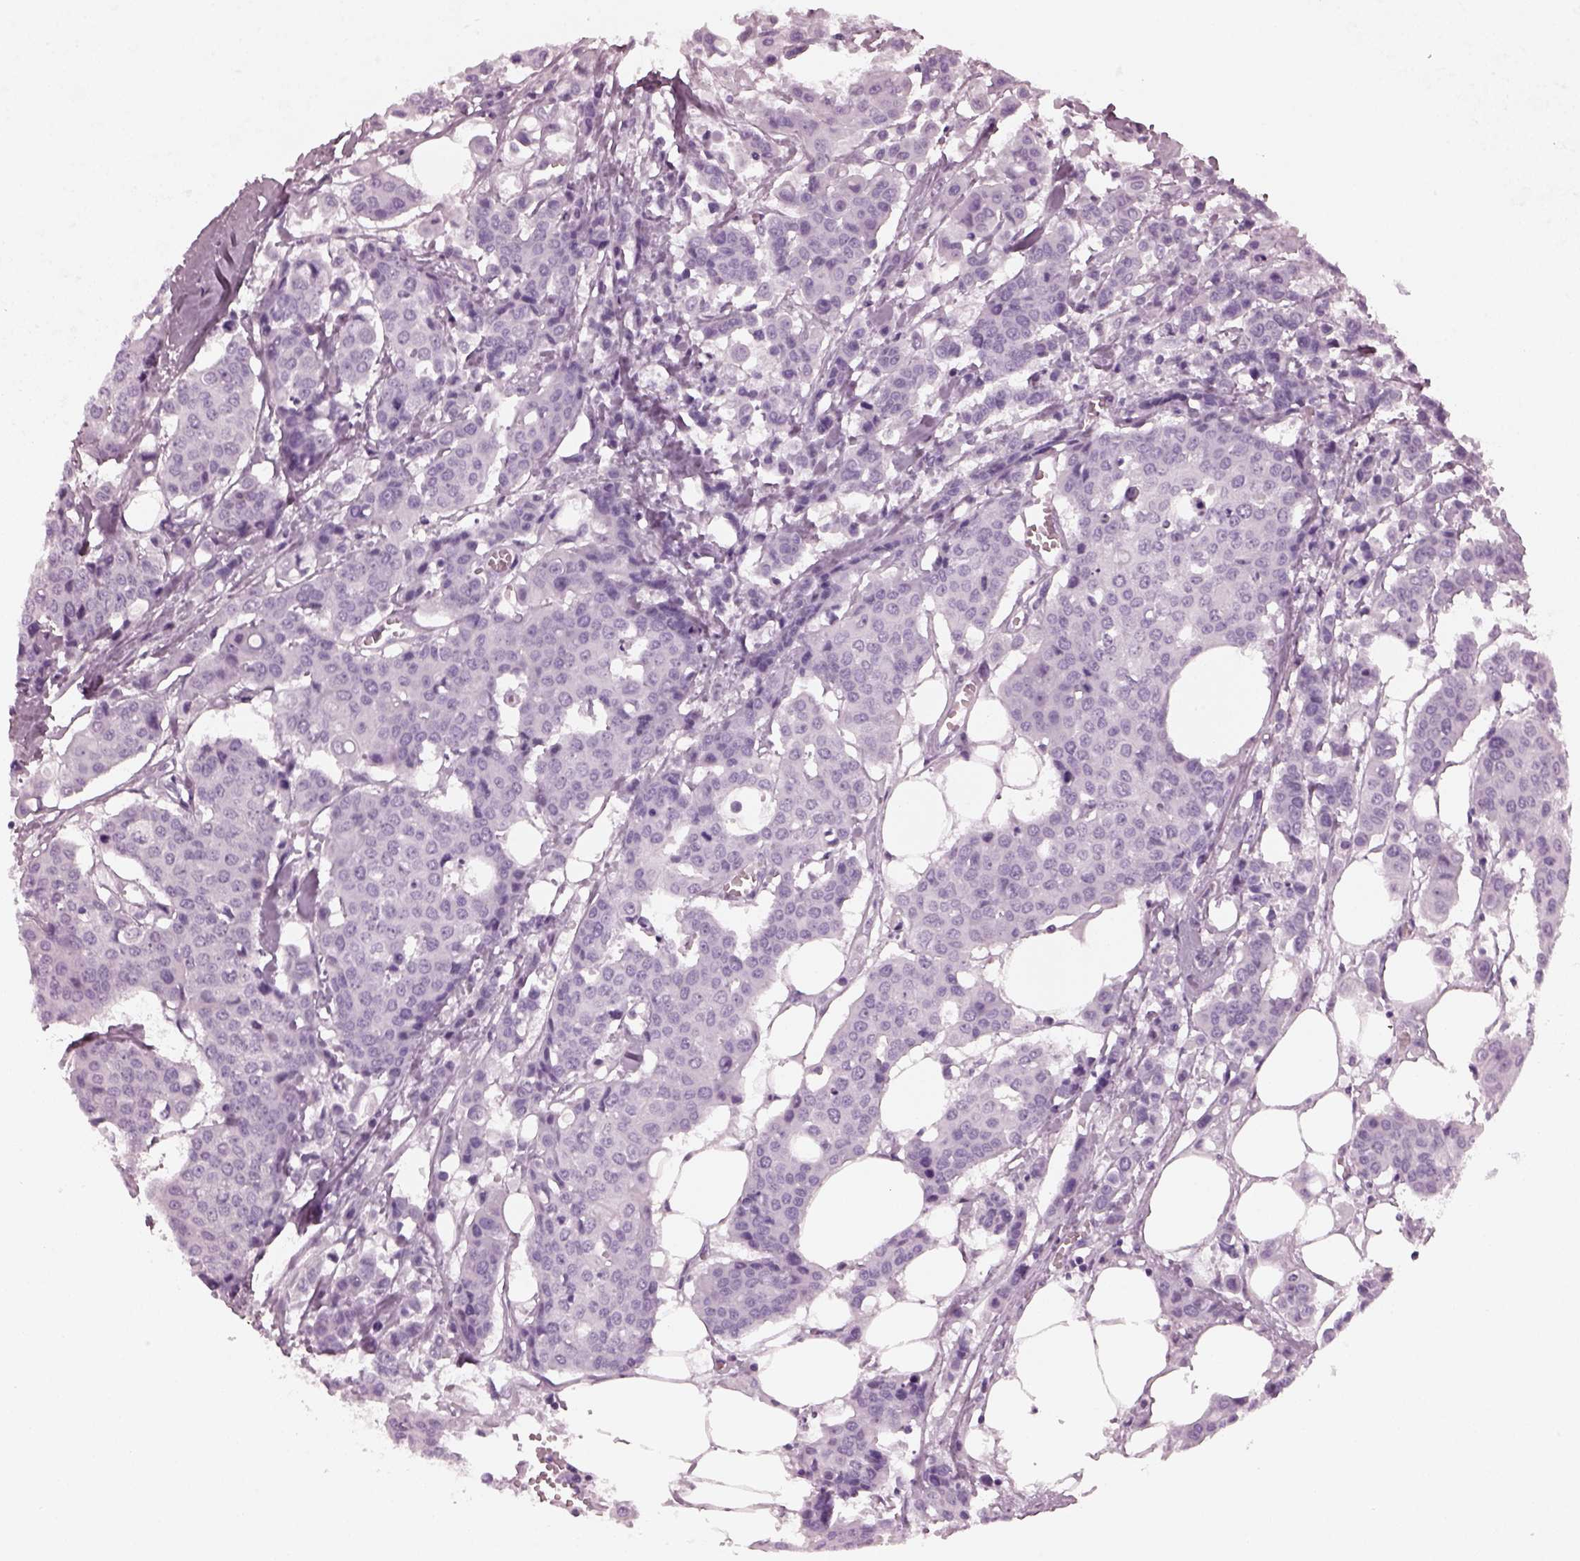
{"staining": {"intensity": "negative", "quantity": "none", "location": "none"}, "tissue": "carcinoid", "cell_type": "Tumor cells", "image_type": "cancer", "snomed": [{"axis": "morphology", "description": "Carcinoid, malignant, NOS"}, {"axis": "topography", "description": "Colon"}], "caption": "Carcinoid was stained to show a protein in brown. There is no significant staining in tumor cells.", "gene": "RCVRN", "patient": {"sex": "male", "age": 81}}